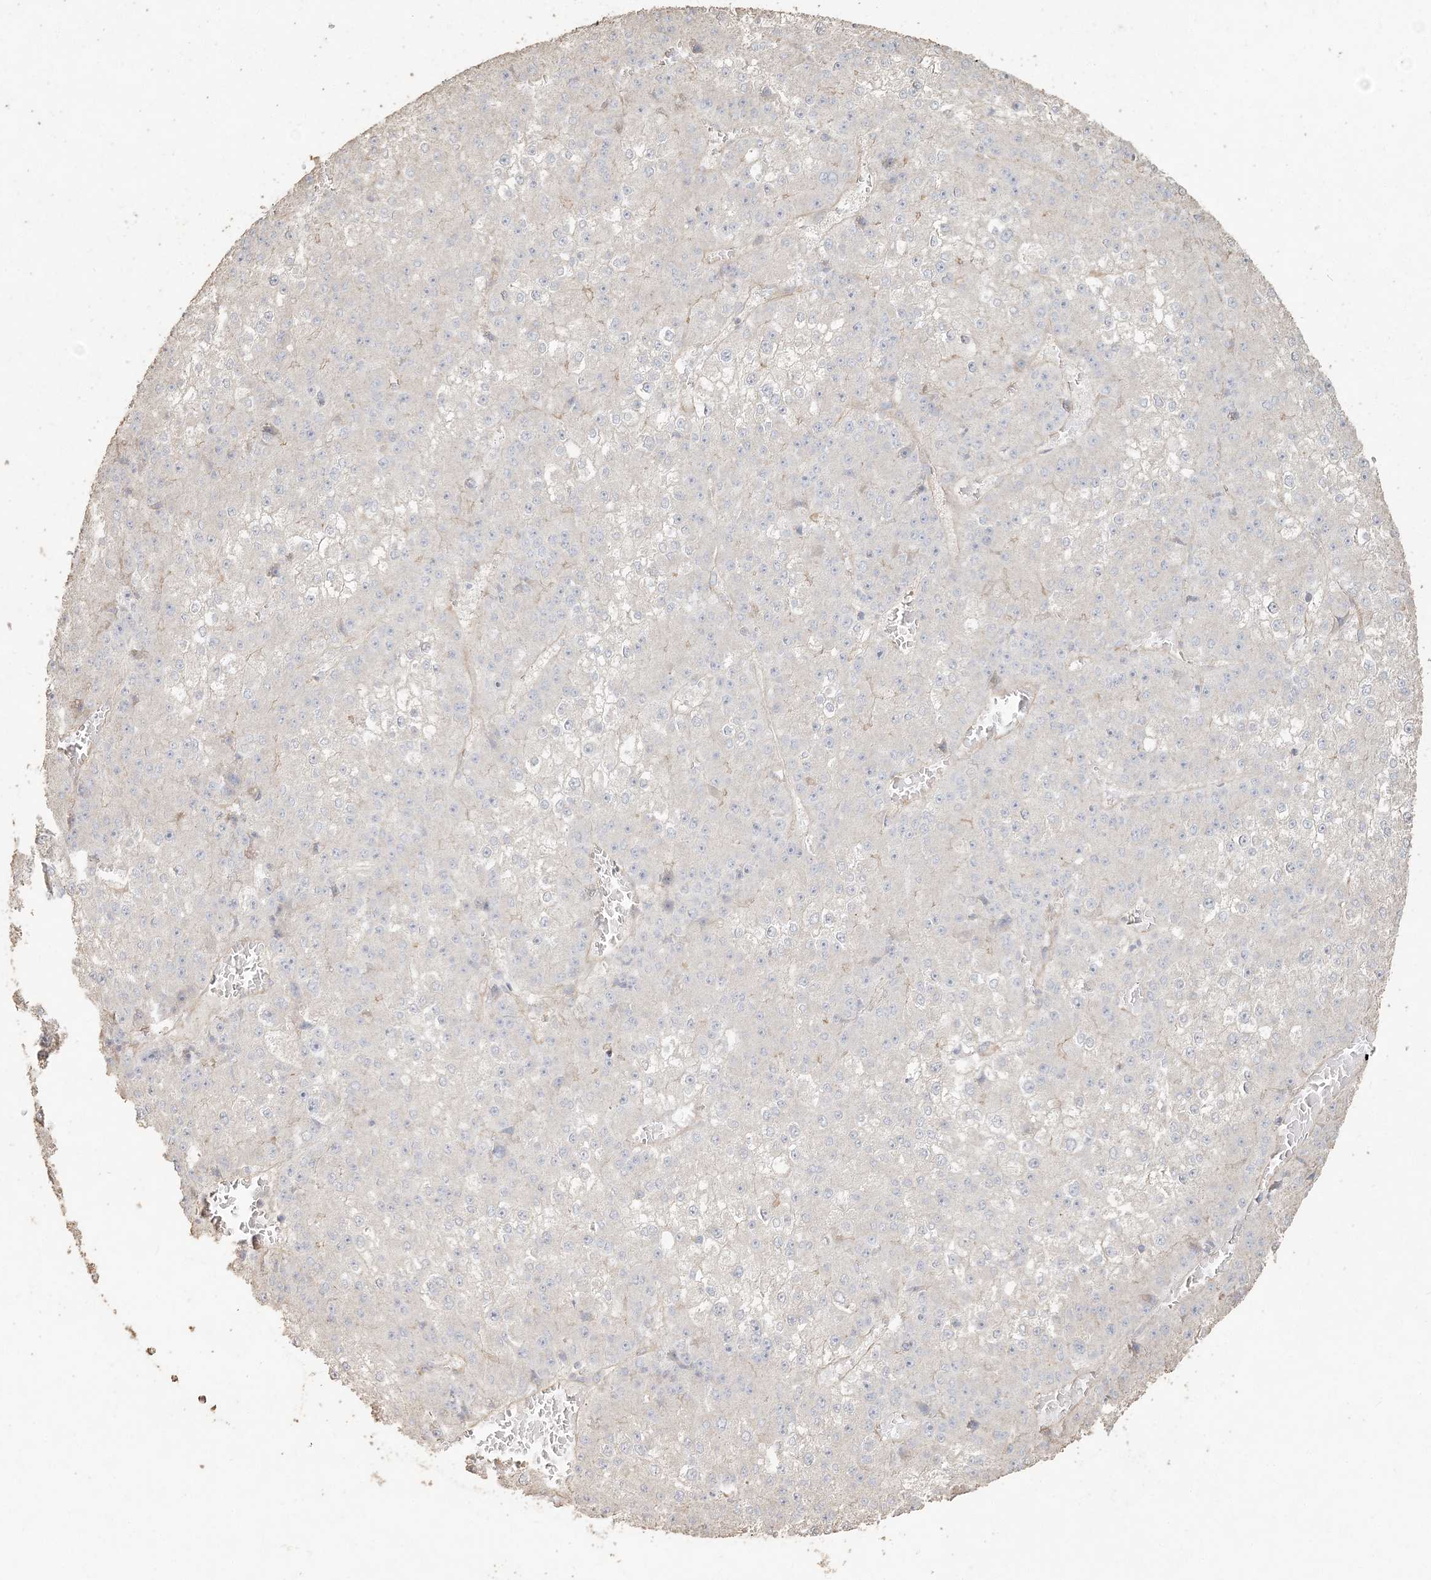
{"staining": {"intensity": "negative", "quantity": "none", "location": "none"}, "tissue": "liver cancer", "cell_type": "Tumor cells", "image_type": "cancer", "snomed": [{"axis": "morphology", "description": "Carcinoma, Hepatocellular, NOS"}, {"axis": "topography", "description": "Liver"}], "caption": "Human liver hepatocellular carcinoma stained for a protein using immunohistochemistry exhibits no positivity in tumor cells.", "gene": "RNF145", "patient": {"sex": "female", "age": 73}}